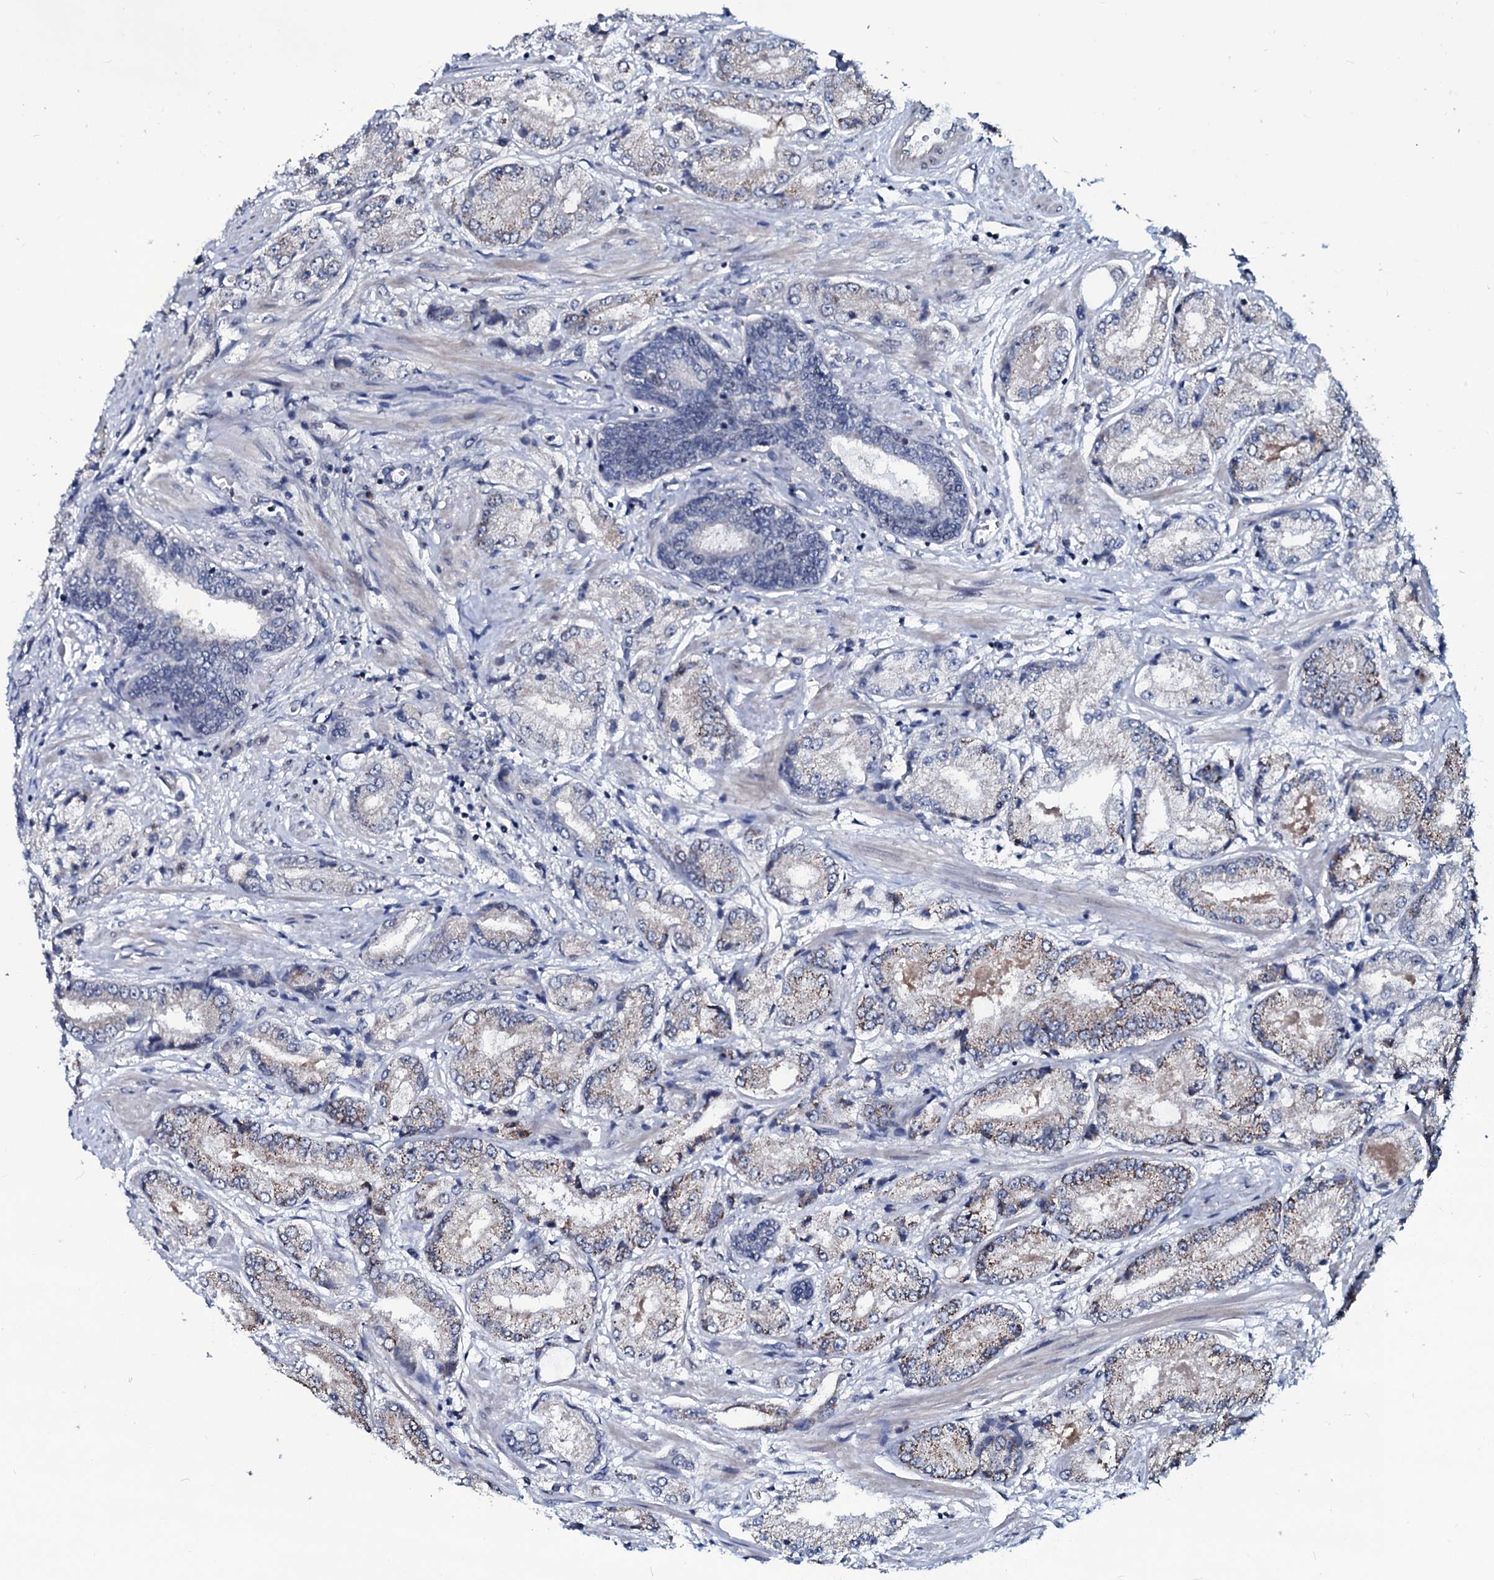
{"staining": {"intensity": "moderate", "quantity": "25%-75%", "location": "cytoplasmic/membranous"}, "tissue": "prostate cancer", "cell_type": "Tumor cells", "image_type": "cancer", "snomed": [{"axis": "morphology", "description": "Adenocarcinoma, High grade"}, {"axis": "topography", "description": "Prostate"}], "caption": "Immunohistochemical staining of human prostate adenocarcinoma (high-grade) exhibits medium levels of moderate cytoplasmic/membranous protein positivity in about 25%-75% of tumor cells.", "gene": "OGFOD2", "patient": {"sex": "male", "age": 59}}